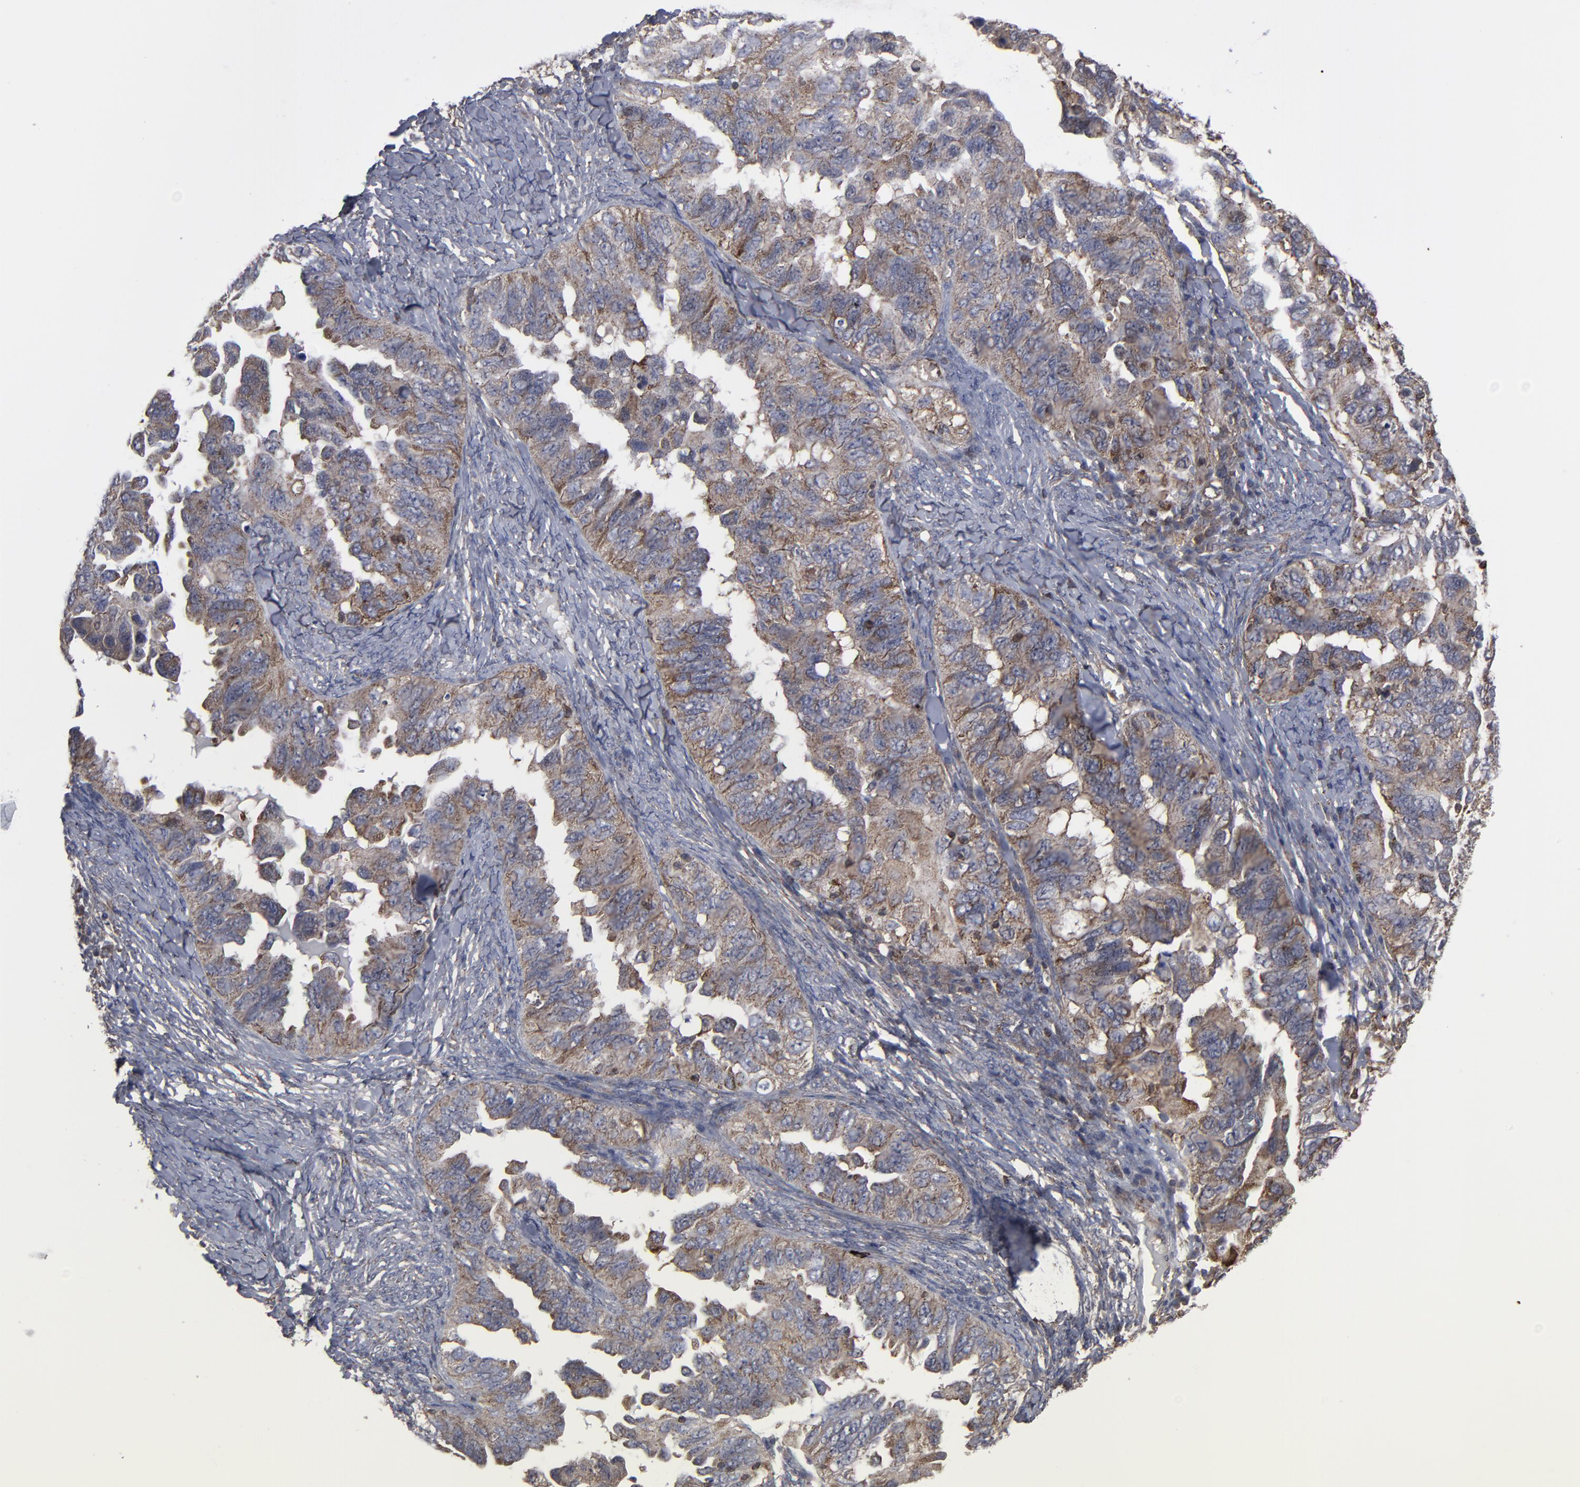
{"staining": {"intensity": "moderate", "quantity": ">75%", "location": "cytoplasmic/membranous"}, "tissue": "ovarian cancer", "cell_type": "Tumor cells", "image_type": "cancer", "snomed": [{"axis": "morphology", "description": "Cystadenocarcinoma, serous, NOS"}, {"axis": "topography", "description": "Ovary"}], "caption": "Immunohistochemistry of human ovarian cancer shows medium levels of moderate cytoplasmic/membranous positivity in approximately >75% of tumor cells.", "gene": "KIAA2026", "patient": {"sex": "female", "age": 82}}